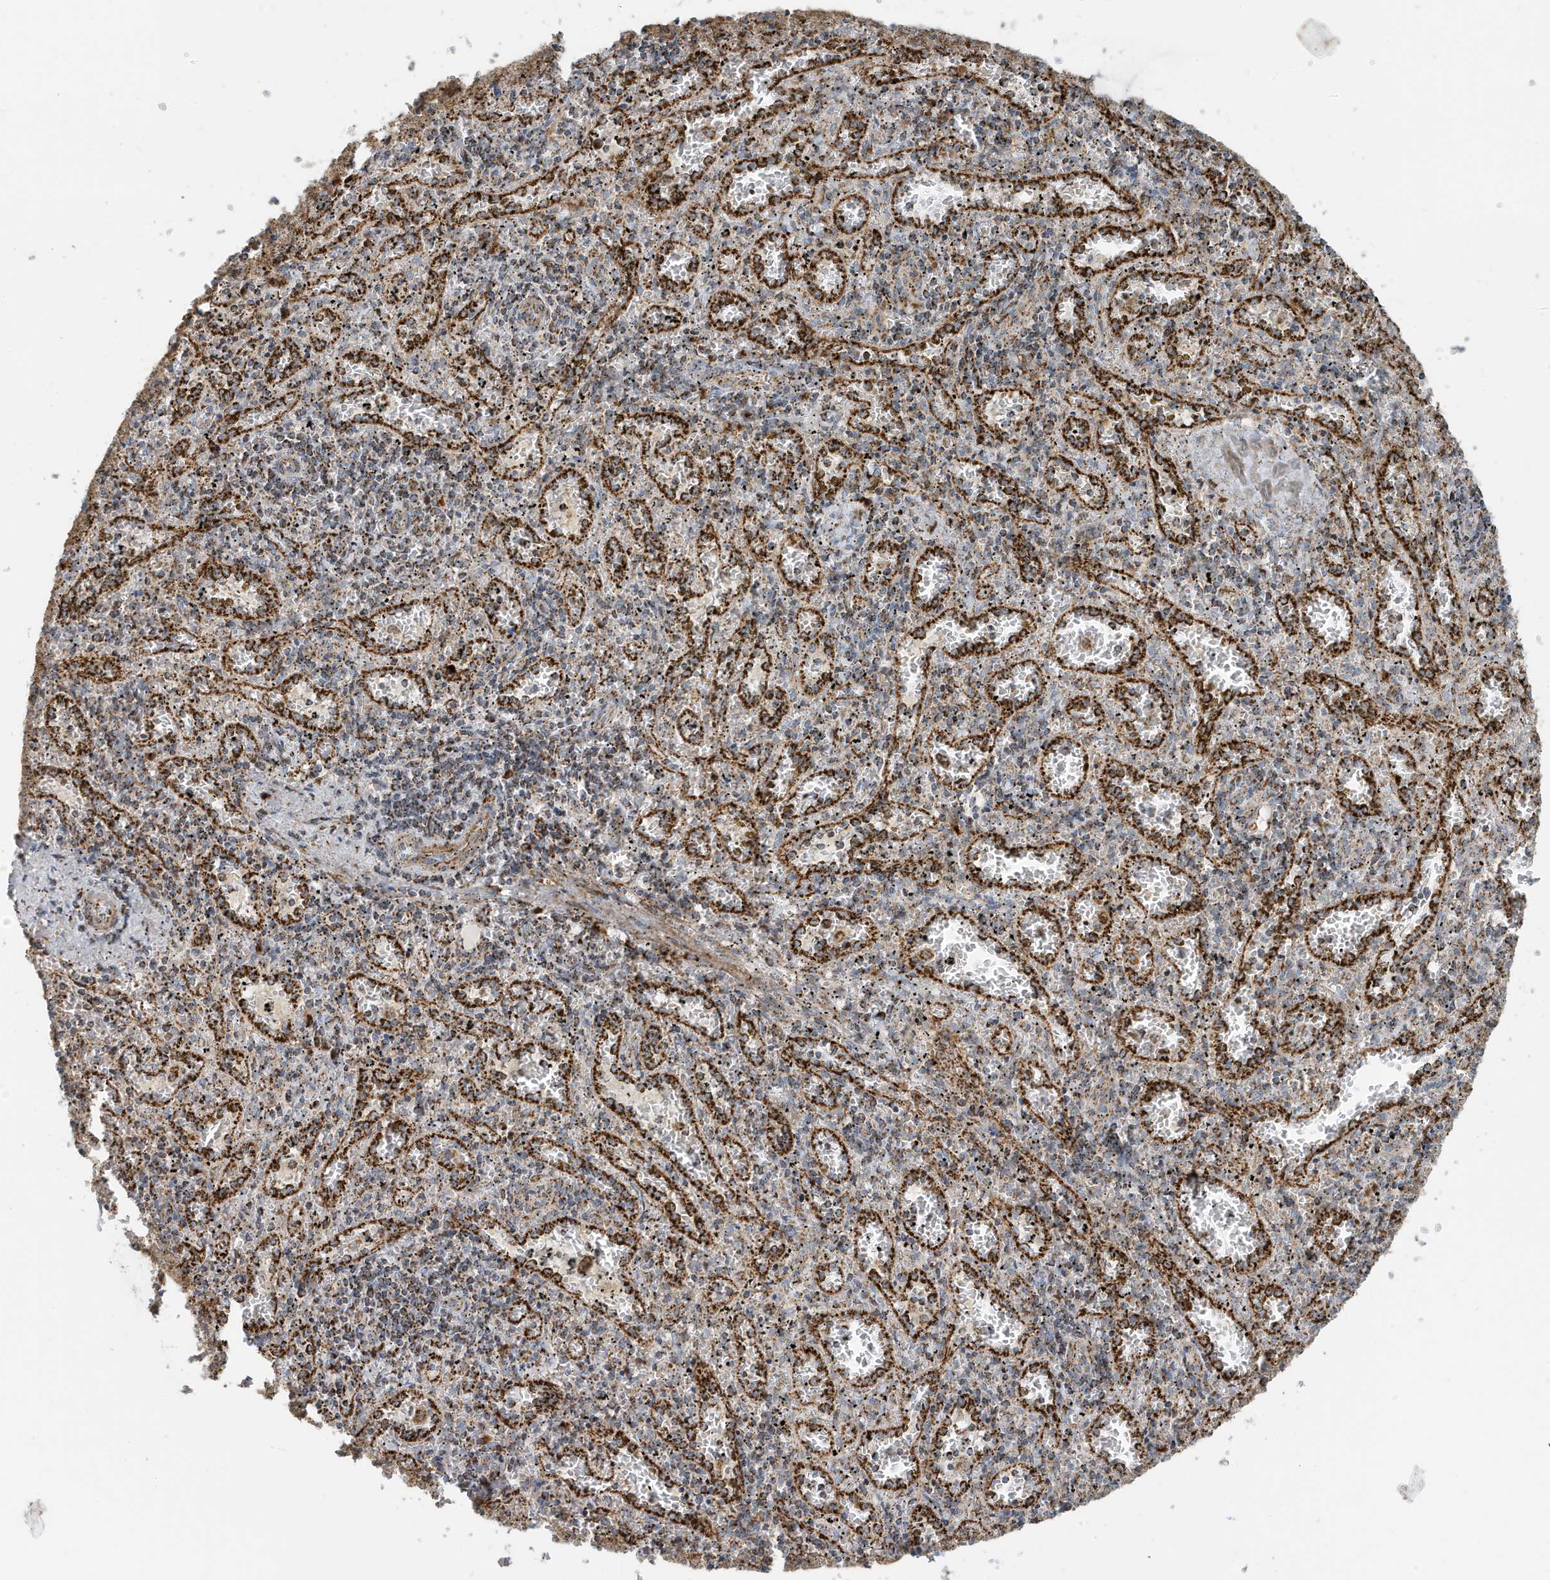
{"staining": {"intensity": "moderate", "quantity": "25%-75%", "location": "cytoplasmic/membranous"}, "tissue": "spleen", "cell_type": "Cells in red pulp", "image_type": "normal", "snomed": [{"axis": "morphology", "description": "Normal tissue, NOS"}, {"axis": "topography", "description": "Spleen"}], "caption": "This is an image of IHC staining of benign spleen, which shows moderate positivity in the cytoplasmic/membranous of cells in red pulp.", "gene": "MAN1A1", "patient": {"sex": "male", "age": 11}}